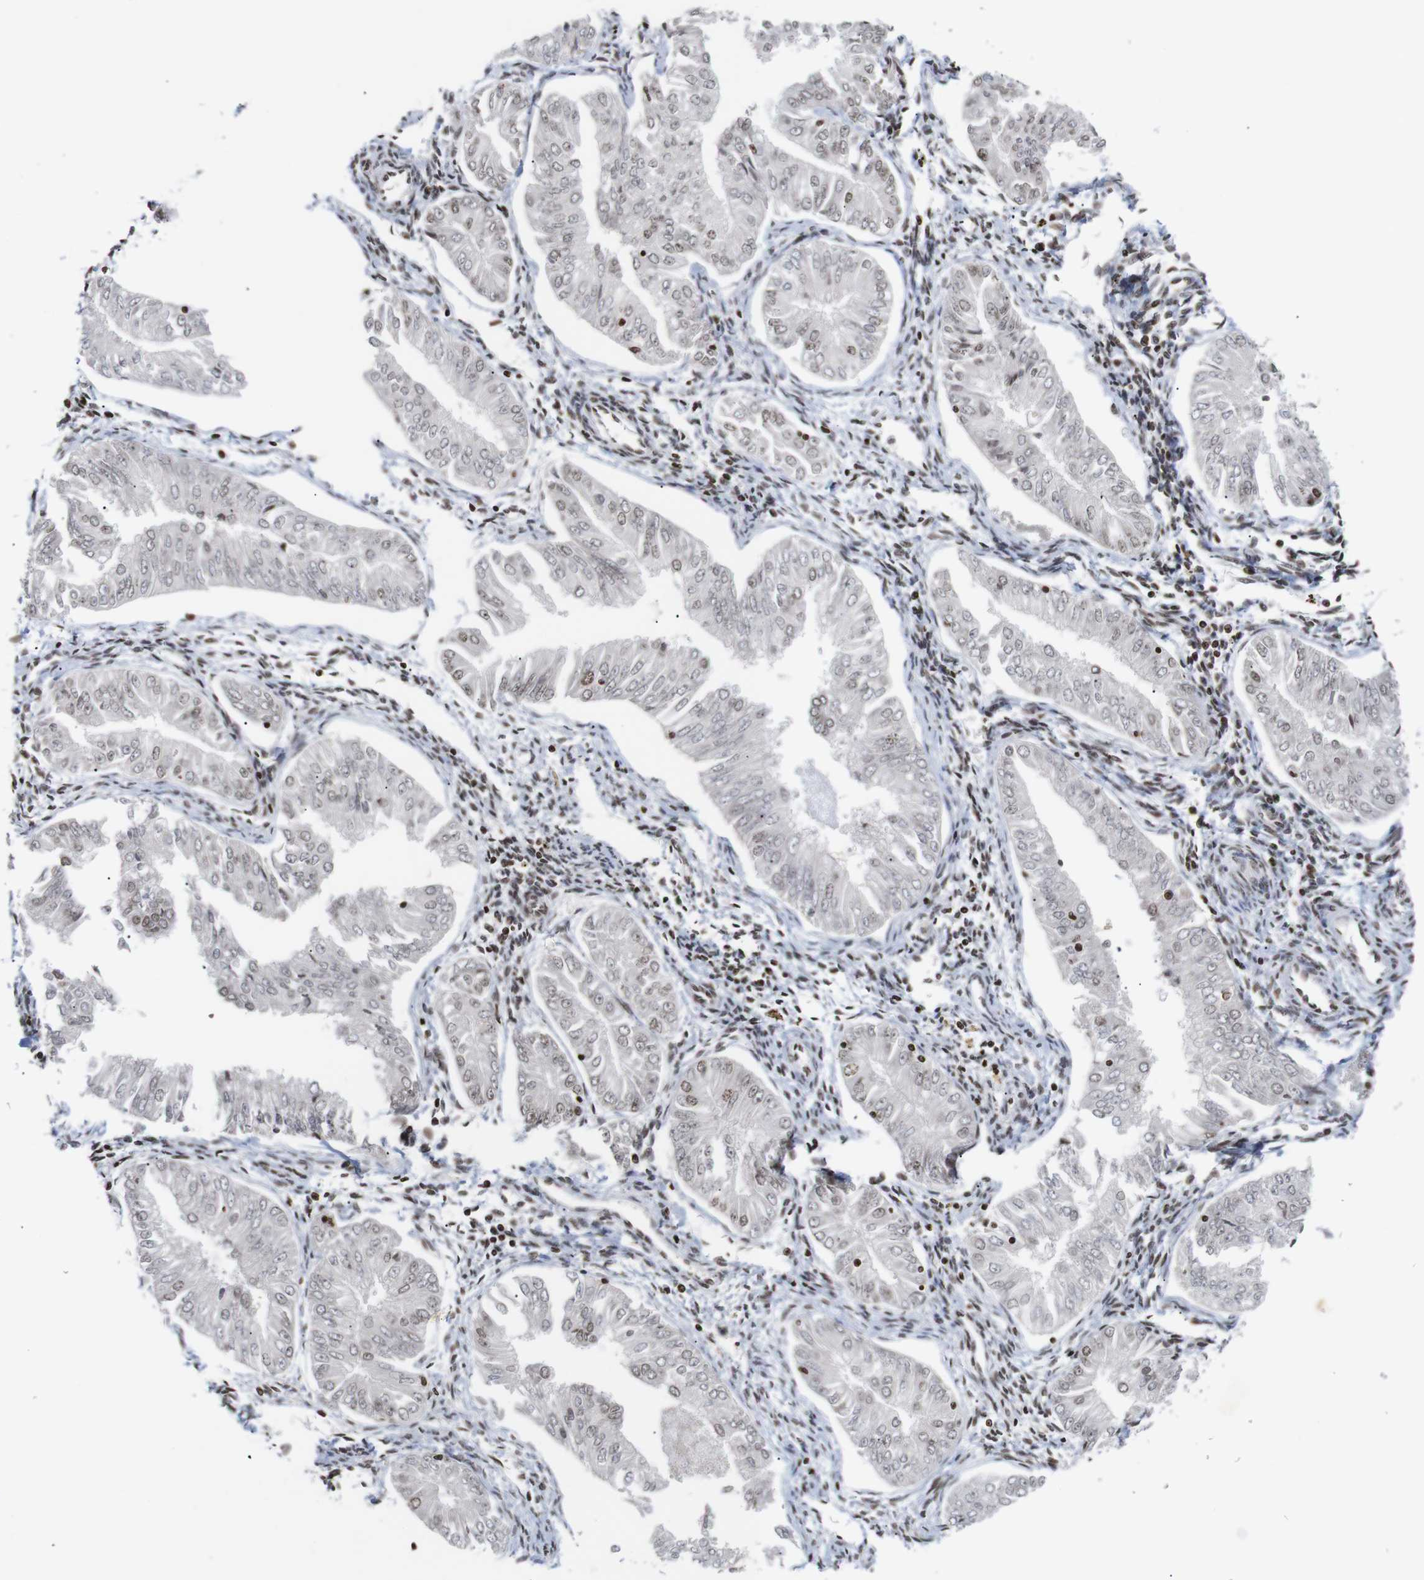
{"staining": {"intensity": "weak", "quantity": ">75%", "location": "nuclear"}, "tissue": "endometrial cancer", "cell_type": "Tumor cells", "image_type": "cancer", "snomed": [{"axis": "morphology", "description": "Adenocarcinoma, NOS"}, {"axis": "topography", "description": "Endometrium"}], "caption": "IHC staining of endometrial cancer, which demonstrates low levels of weak nuclear staining in approximately >75% of tumor cells indicating weak nuclear protein expression. The staining was performed using DAB (3,3'-diaminobenzidine) (brown) for protein detection and nuclei were counterstained in hematoxylin (blue).", "gene": "ETV5", "patient": {"sex": "female", "age": 53}}